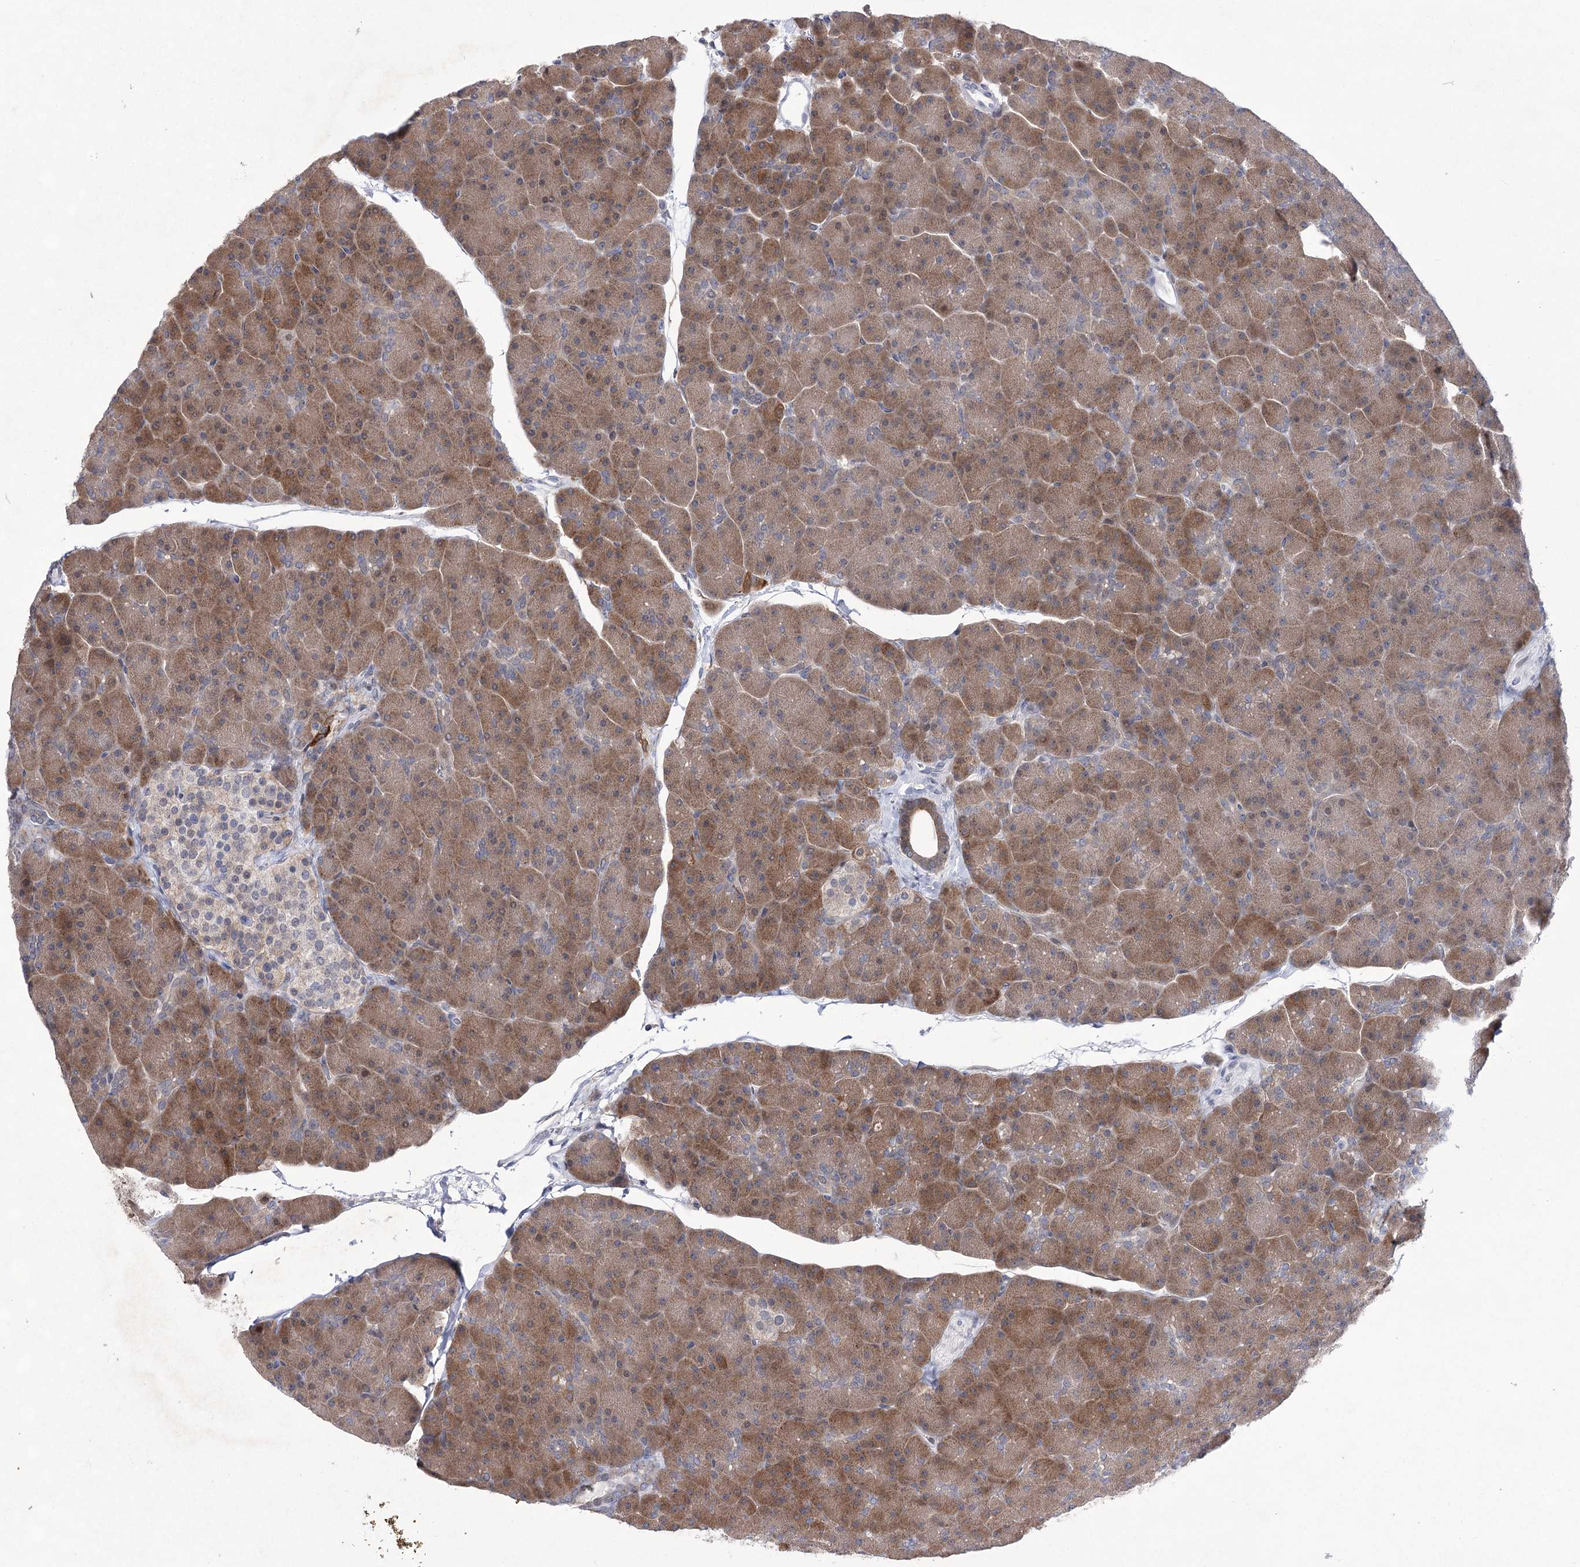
{"staining": {"intensity": "strong", "quantity": ">75%", "location": "cytoplasmic/membranous,nuclear"}, "tissue": "pancreas", "cell_type": "Exocrine glandular cells", "image_type": "normal", "snomed": [{"axis": "morphology", "description": "Normal tissue, NOS"}, {"axis": "topography", "description": "Pancreas"}], "caption": "A high amount of strong cytoplasmic/membranous,nuclear expression is present in about >75% of exocrine glandular cells in normal pancreas.", "gene": "UGDH", "patient": {"sex": "male", "age": 36}}